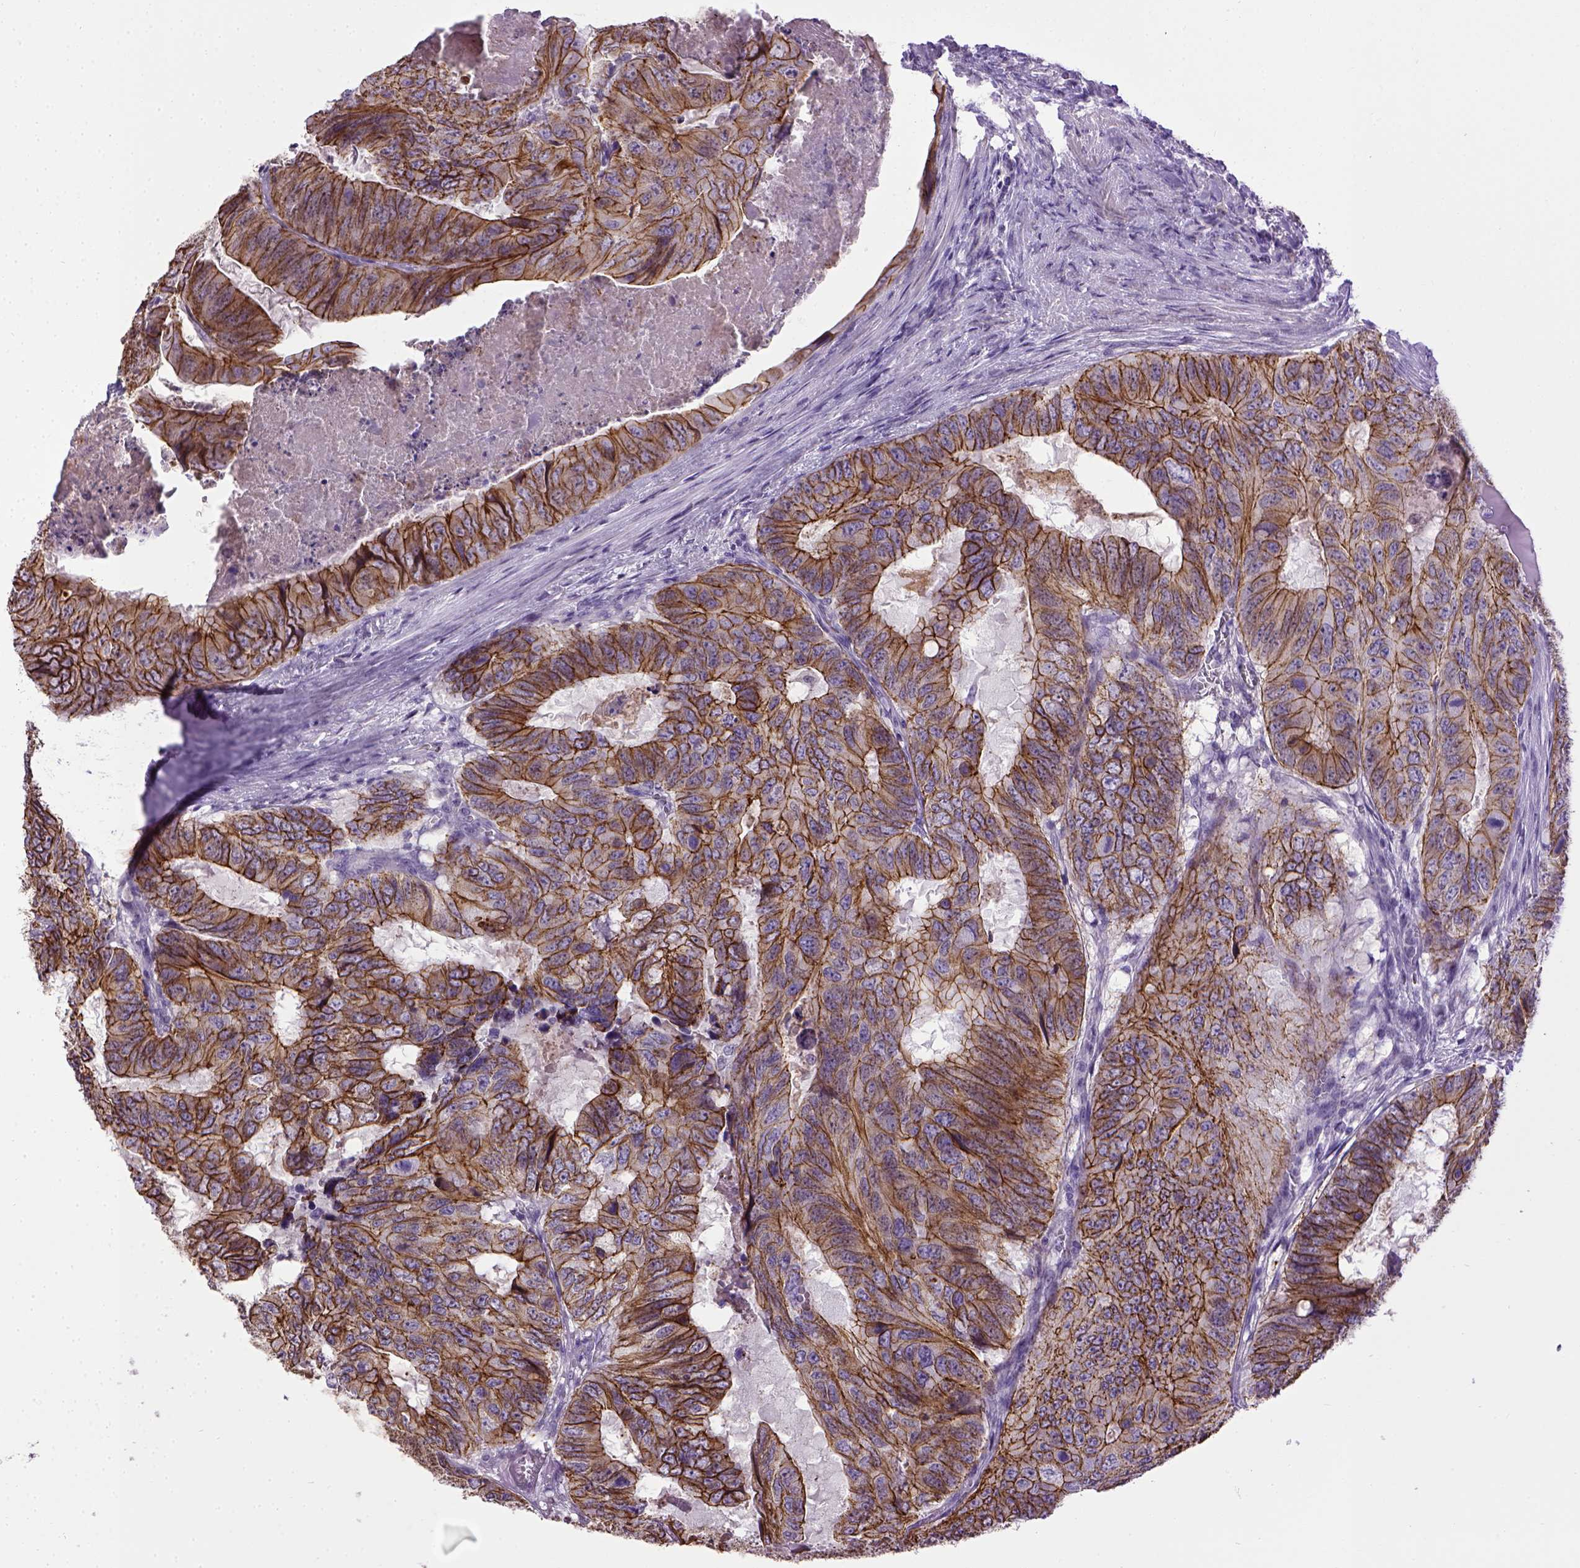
{"staining": {"intensity": "strong", "quantity": ">75%", "location": "cytoplasmic/membranous"}, "tissue": "colorectal cancer", "cell_type": "Tumor cells", "image_type": "cancer", "snomed": [{"axis": "morphology", "description": "Adenocarcinoma, NOS"}, {"axis": "topography", "description": "Colon"}], "caption": "Protein staining by immunohistochemistry (IHC) demonstrates strong cytoplasmic/membranous staining in about >75% of tumor cells in adenocarcinoma (colorectal).", "gene": "CDH1", "patient": {"sex": "male", "age": 79}}